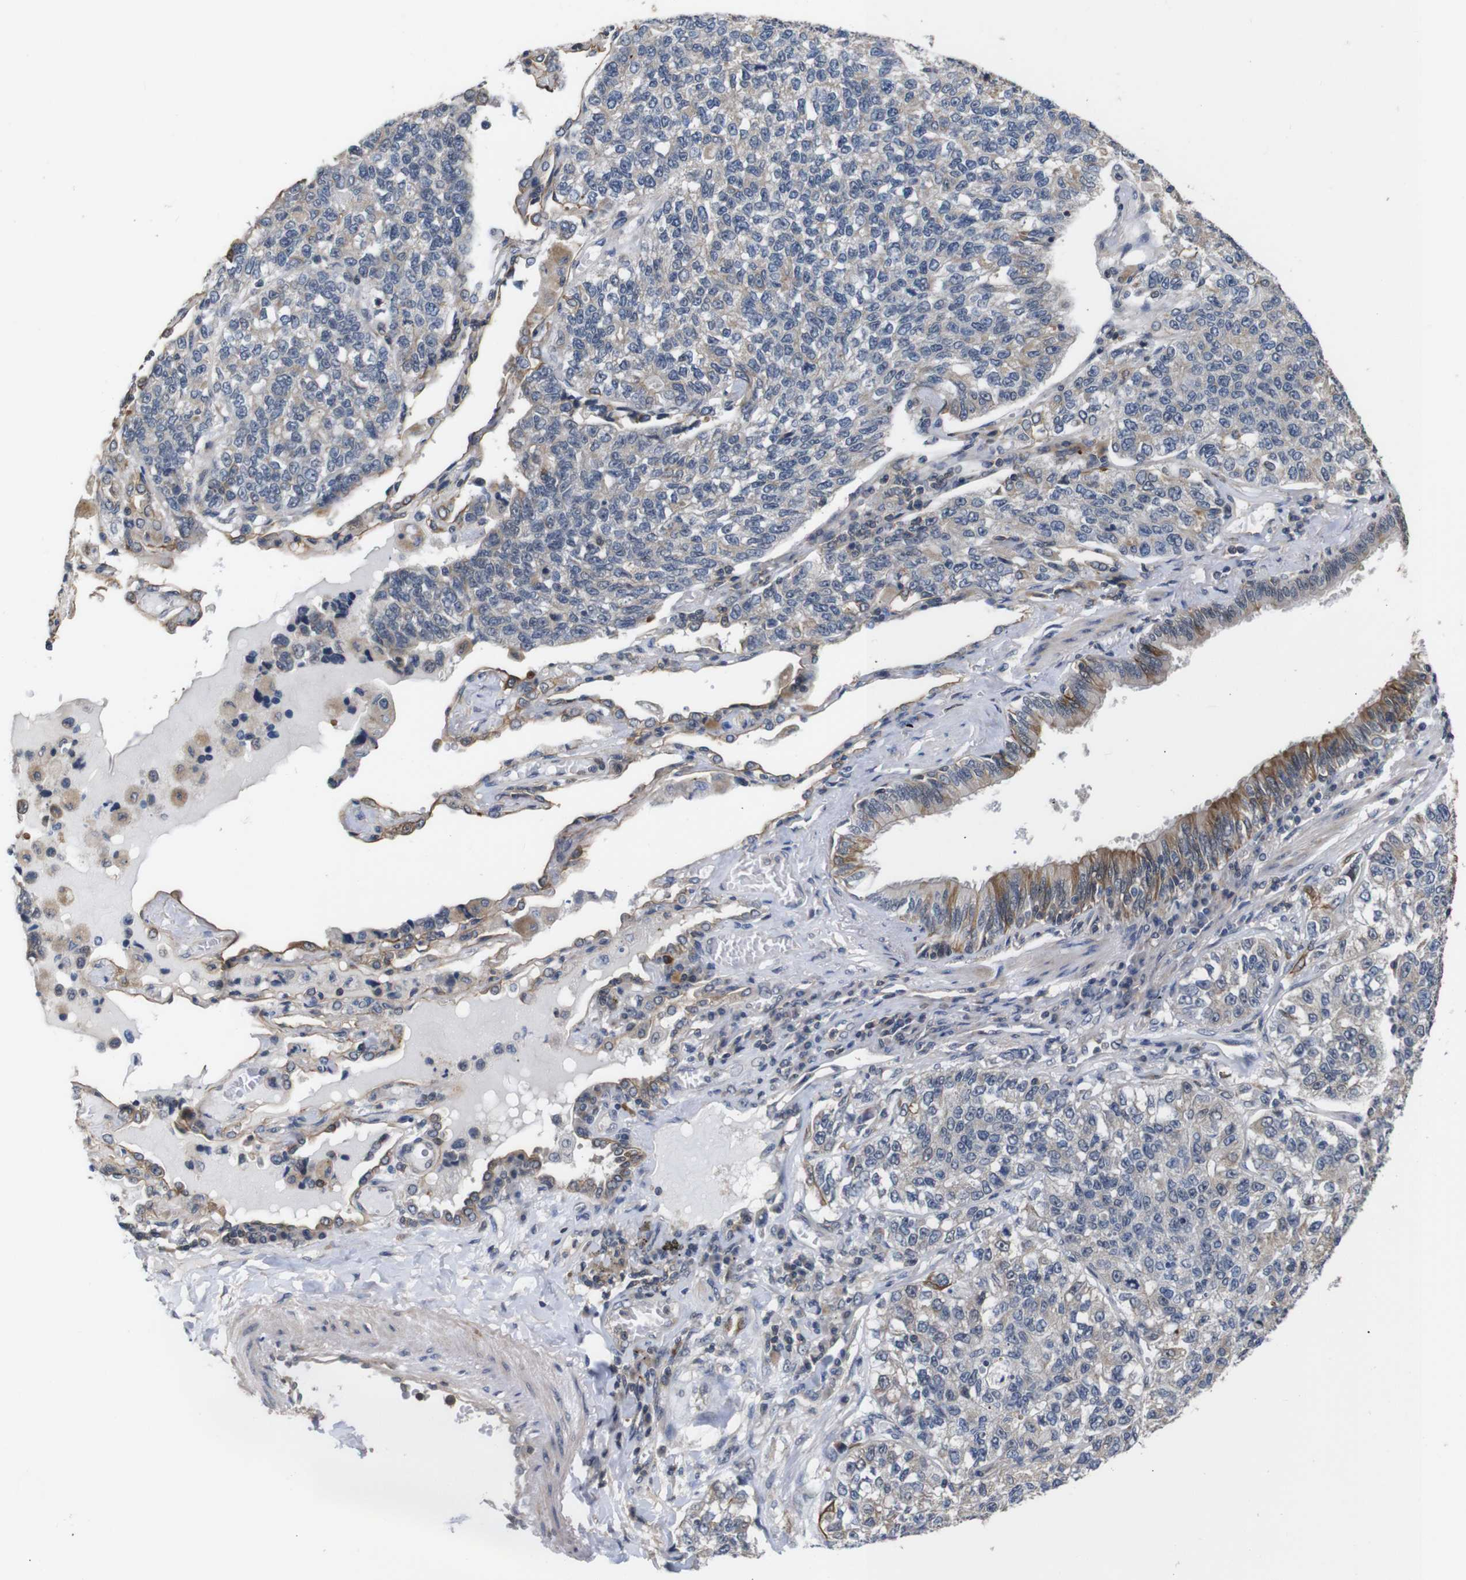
{"staining": {"intensity": "weak", "quantity": ">75%", "location": "cytoplasmic/membranous"}, "tissue": "lung cancer", "cell_type": "Tumor cells", "image_type": "cancer", "snomed": [{"axis": "morphology", "description": "Adenocarcinoma, NOS"}, {"axis": "topography", "description": "Lung"}], "caption": "The histopathology image demonstrates immunohistochemical staining of lung adenocarcinoma. There is weak cytoplasmic/membranous expression is seen in about >75% of tumor cells. The staining was performed using DAB (3,3'-diaminobenzidine), with brown indicating positive protein expression. Nuclei are stained blue with hematoxylin.", "gene": "BRWD3", "patient": {"sex": "male", "age": 49}}